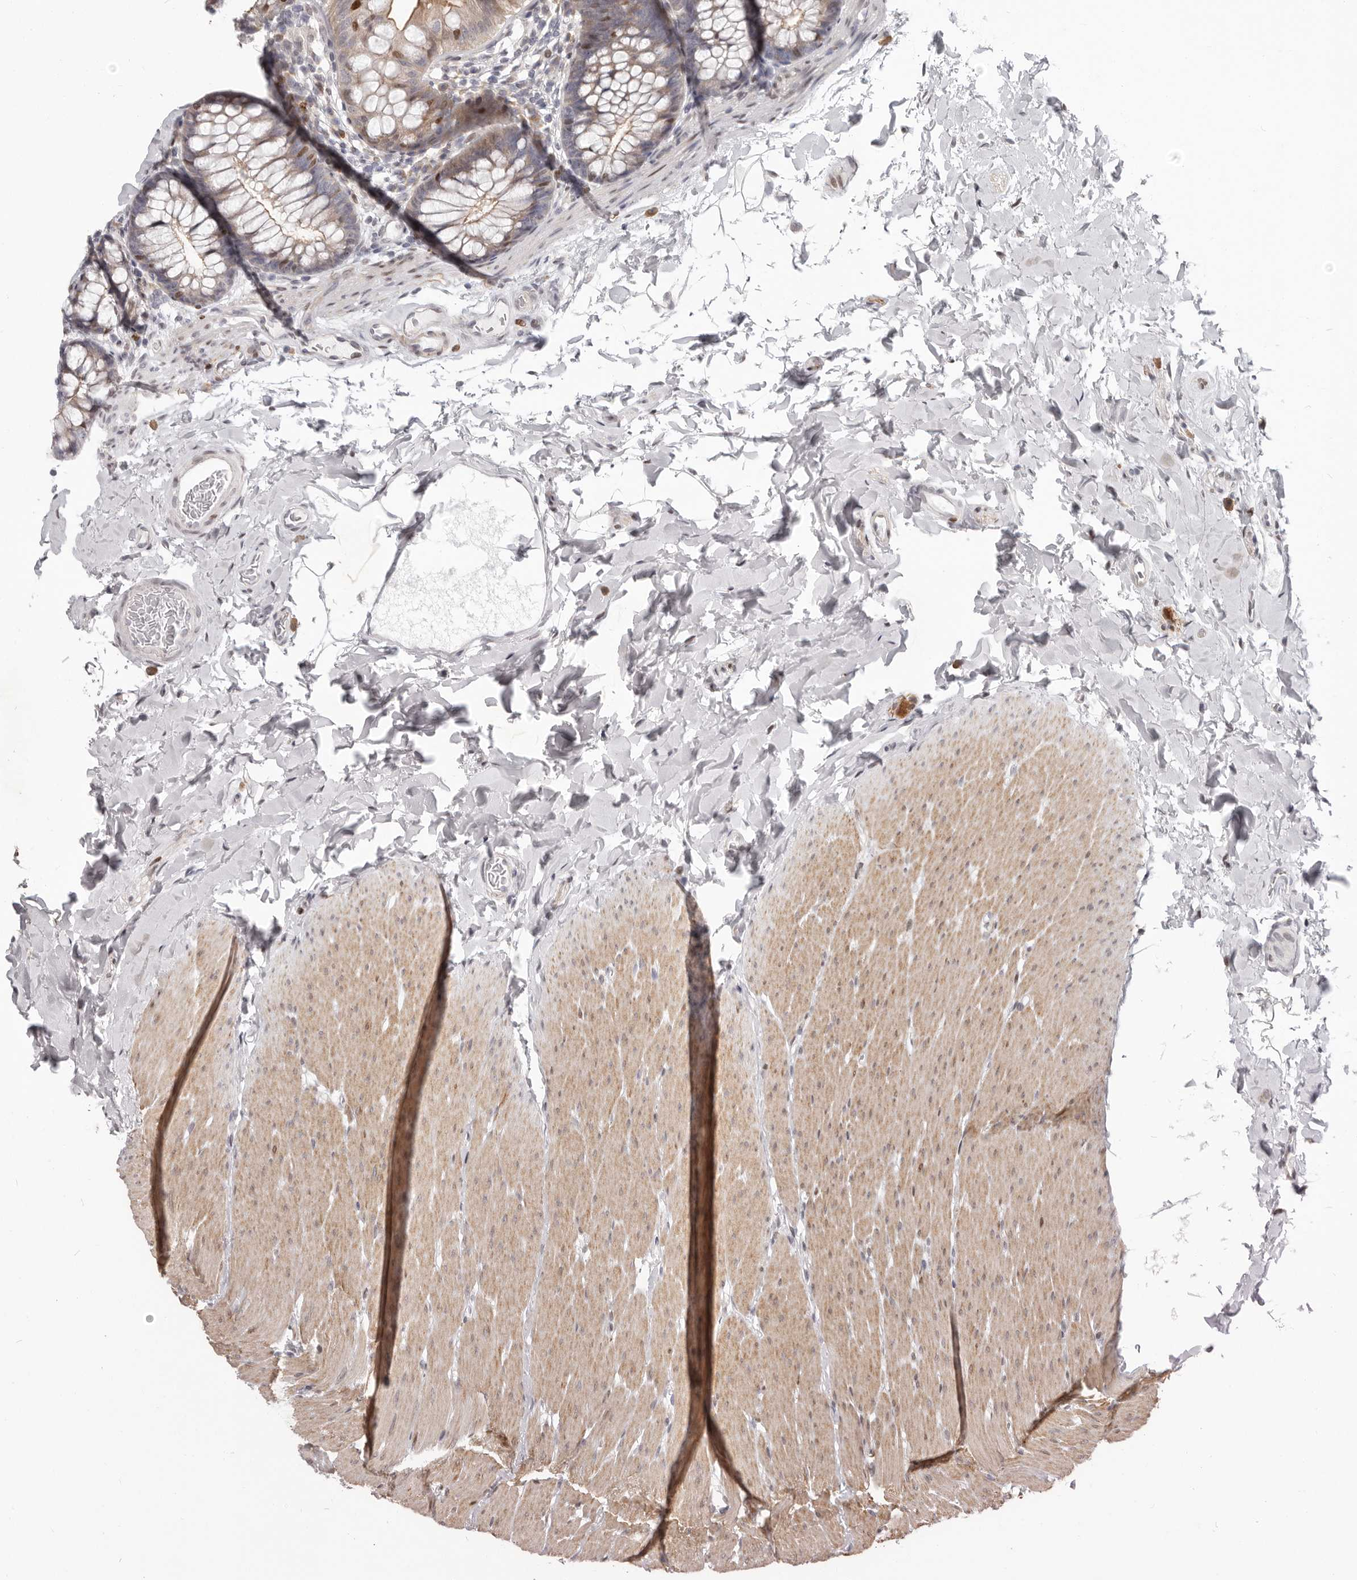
{"staining": {"intensity": "negative", "quantity": "none", "location": "none"}, "tissue": "colon", "cell_type": "Endothelial cells", "image_type": "normal", "snomed": [{"axis": "morphology", "description": "Normal tissue, NOS"}, {"axis": "topography", "description": "Colon"}], "caption": "The IHC photomicrograph has no significant positivity in endothelial cells of colon.", "gene": "SRP19", "patient": {"sex": "female", "age": 62}}